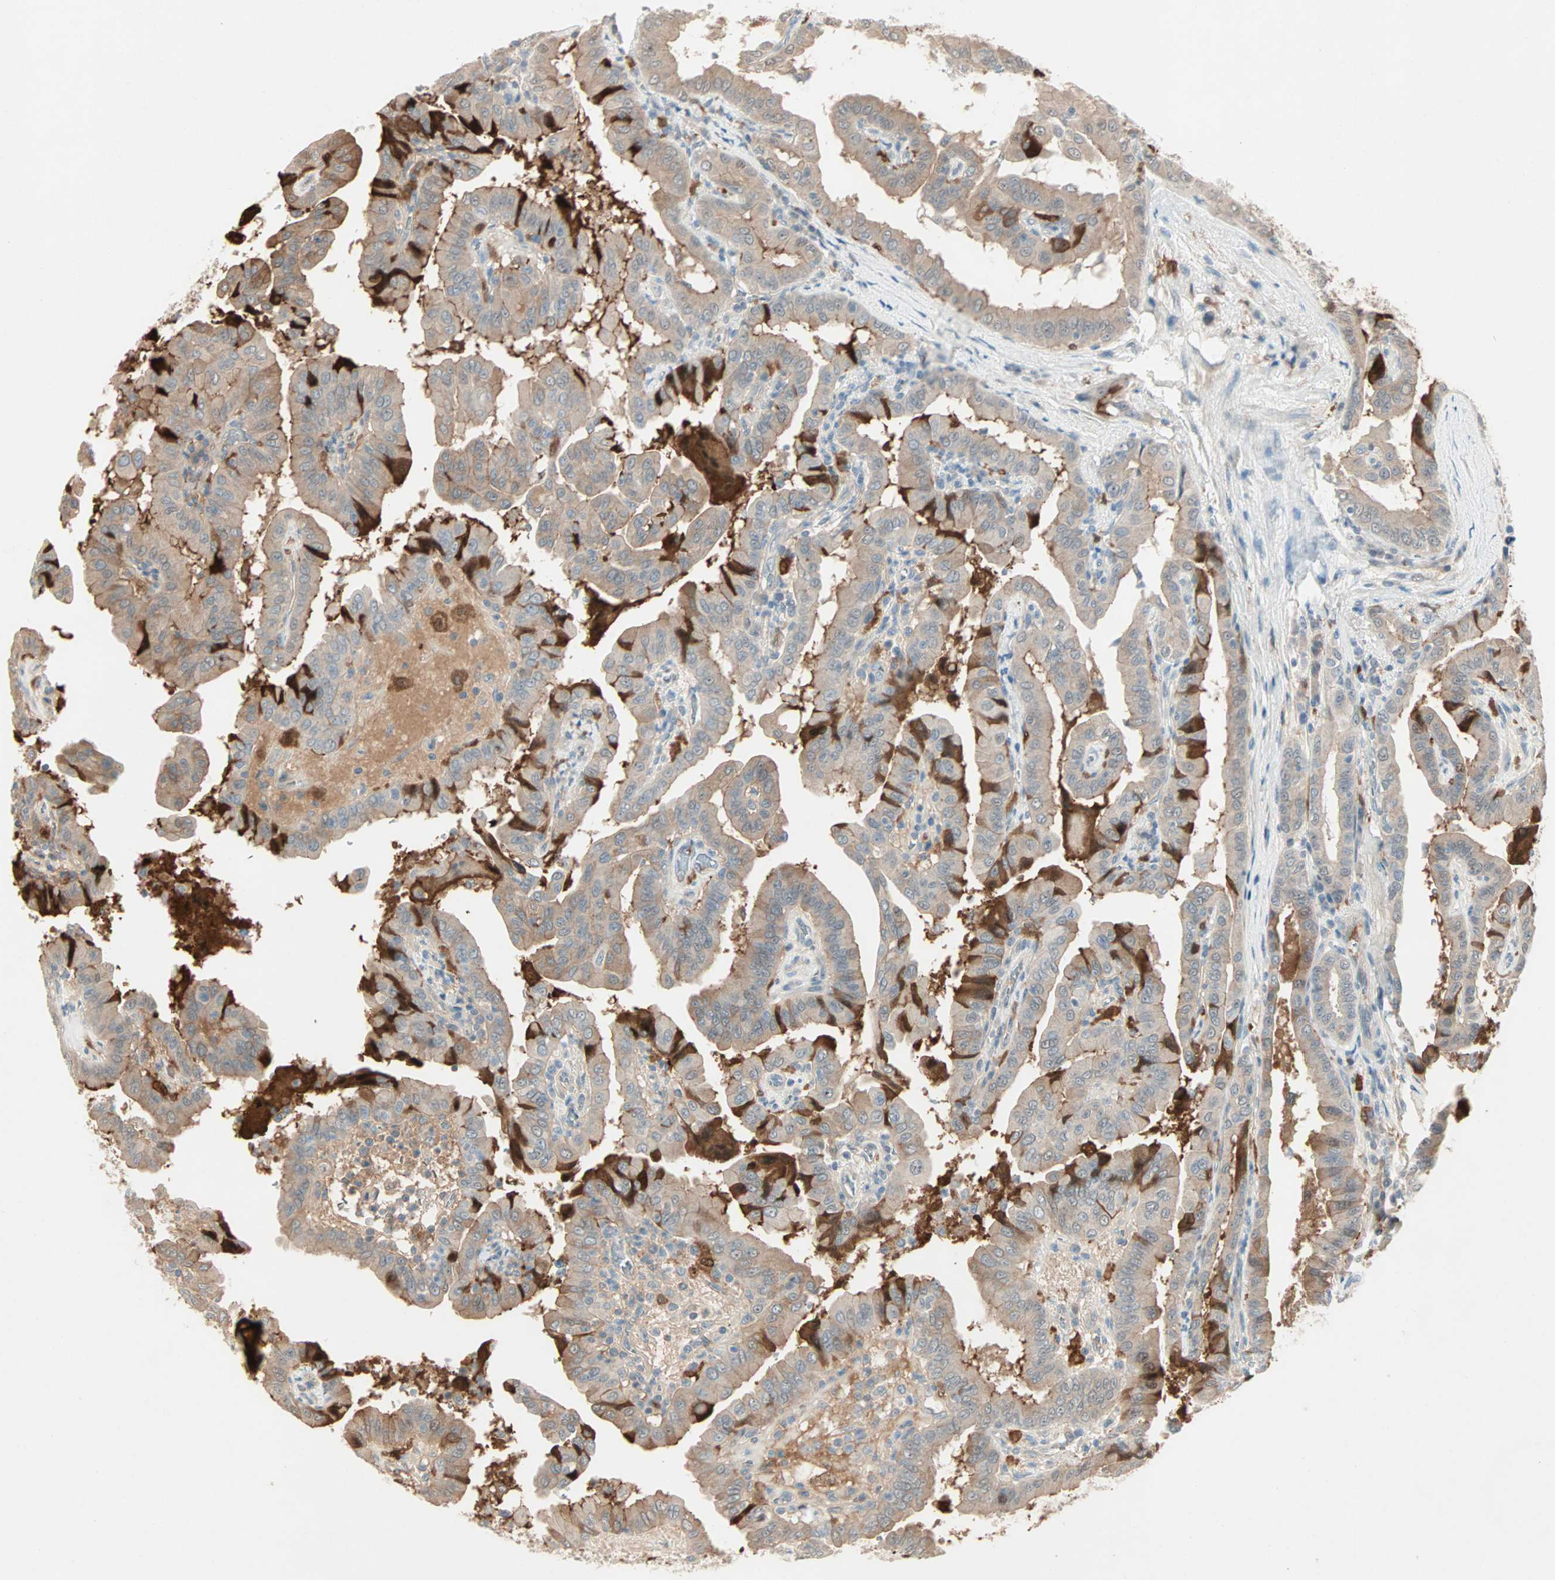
{"staining": {"intensity": "strong", "quantity": "<25%", "location": "cytoplasmic/membranous"}, "tissue": "thyroid cancer", "cell_type": "Tumor cells", "image_type": "cancer", "snomed": [{"axis": "morphology", "description": "Papillary adenocarcinoma, NOS"}, {"axis": "topography", "description": "Thyroid gland"}], "caption": "A high-resolution photomicrograph shows IHC staining of thyroid cancer, which shows strong cytoplasmic/membranous expression in approximately <25% of tumor cells.", "gene": "RTL6", "patient": {"sex": "male", "age": 33}}